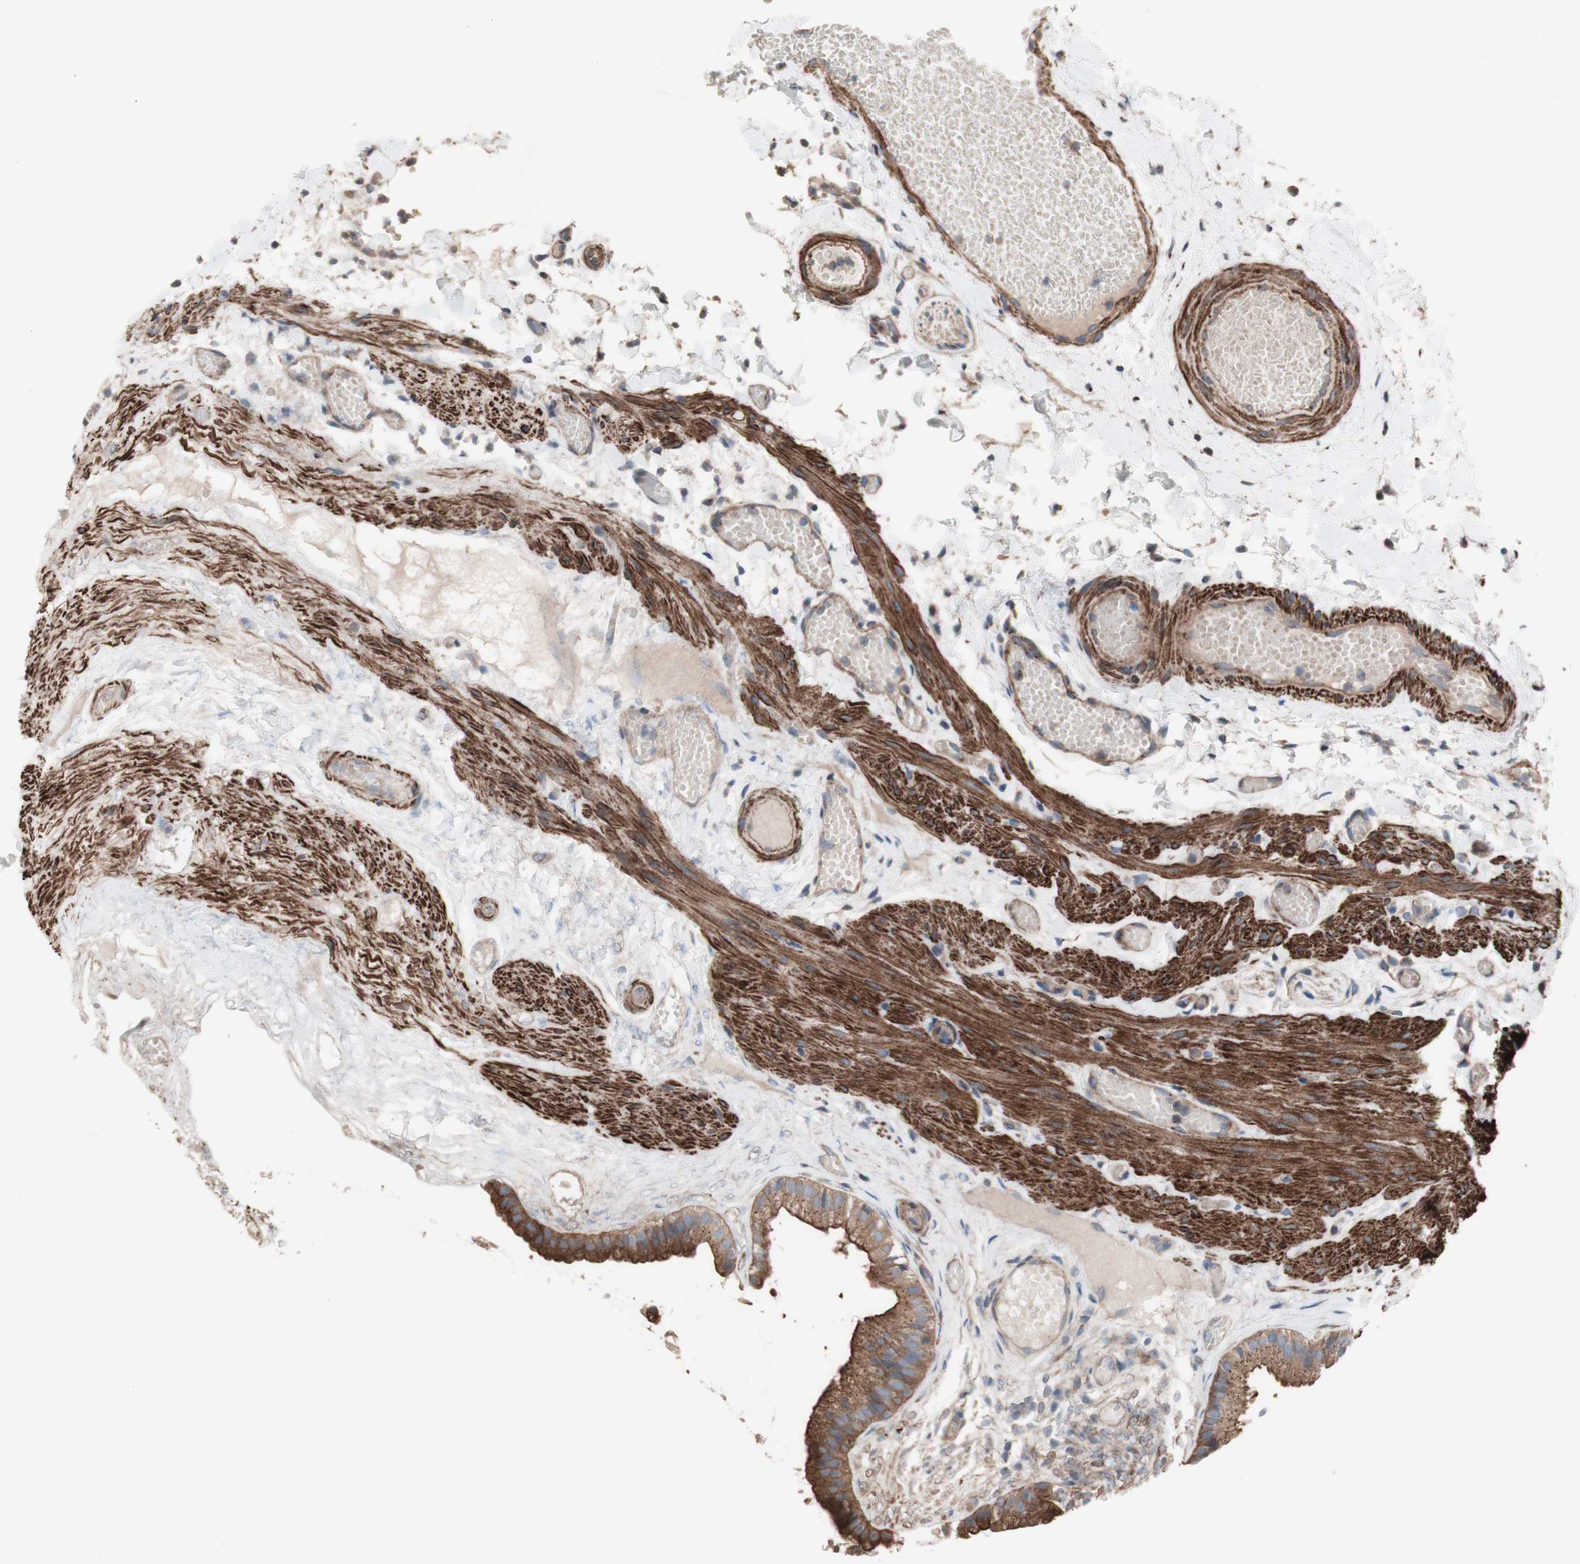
{"staining": {"intensity": "moderate", "quantity": ">75%", "location": "cytoplasmic/membranous"}, "tissue": "gallbladder", "cell_type": "Glandular cells", "image_type": "normal", "snomed": [{"axis": "morphology", "description": "Normal tissue, NOS"}, {"axis": "topography", "description": "Gallbladder"}], "caption": "About >75% of glandular cells in normal human gallbladder display moderate cytoplasmic/membranous protein expression as visualized by brown immunohistochemical staining.", "gene": "COPB1", "patient": {"sex": "female", "age": 26}}